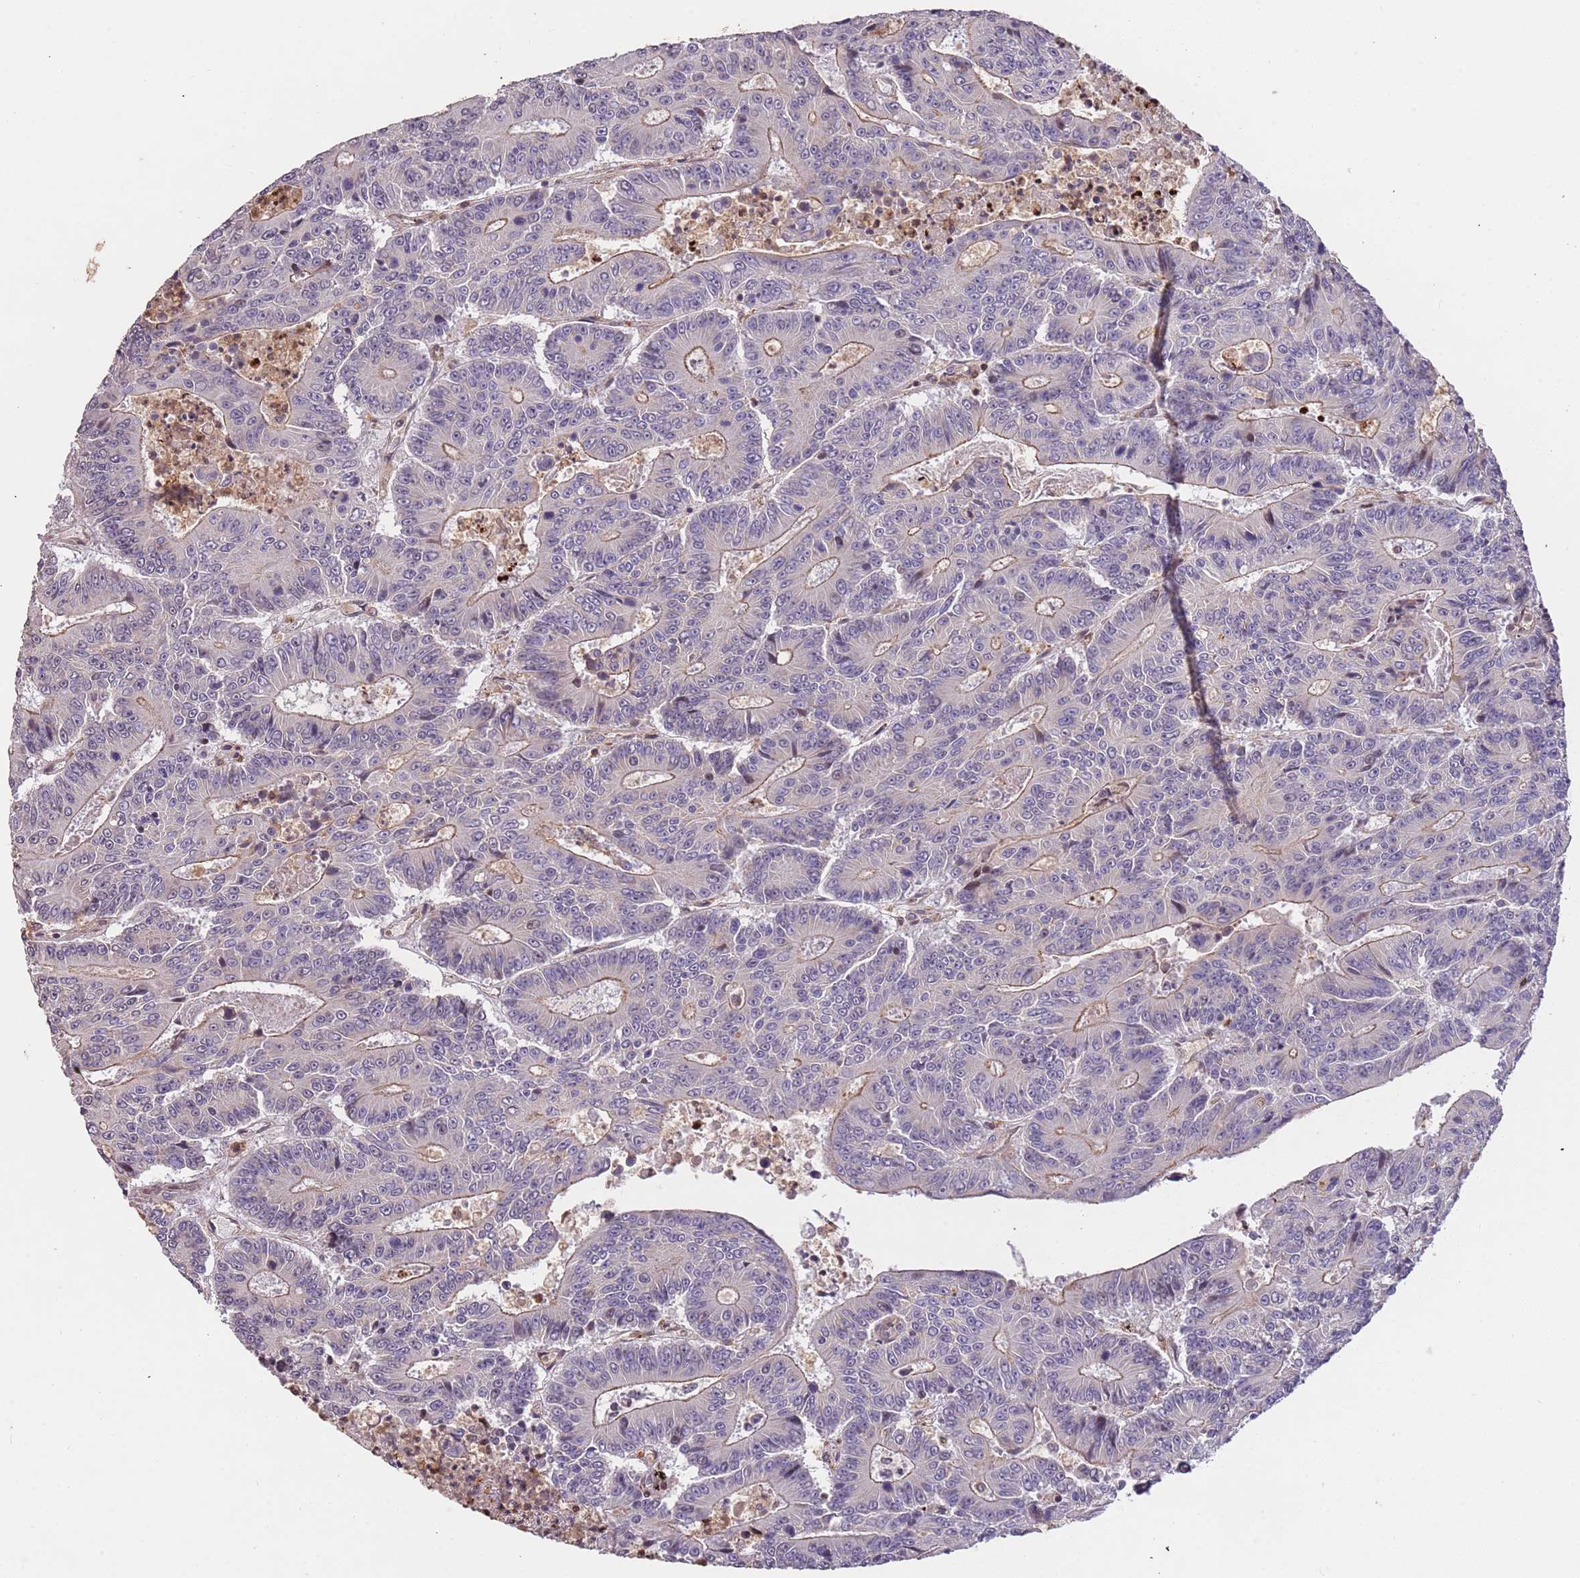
{"staining": {"intensity": "moderate", "quantity": "<25%", "location": "cytoplasmic/membranous"}, "tissue": "colorectal cancer", "cell_type": "Tumor cells", "image_type": "cancer", "snomed": [{"axis": "morphology", "description": "Adenocarcinoma, NOS"}, {"axis": "topography", "description": "Colon"}], "caption": "Immunohistochemistry (IHC) of colorectal adenocarcinoma exhibits low levels of moderate cytoplasmic/membranous staining in about <25% of tumor cells. The protein is shown in brown color, while the nuclei are stained blue.", "gene": "SLC16A4", "patient": {"sex": "male", "age": 83}}